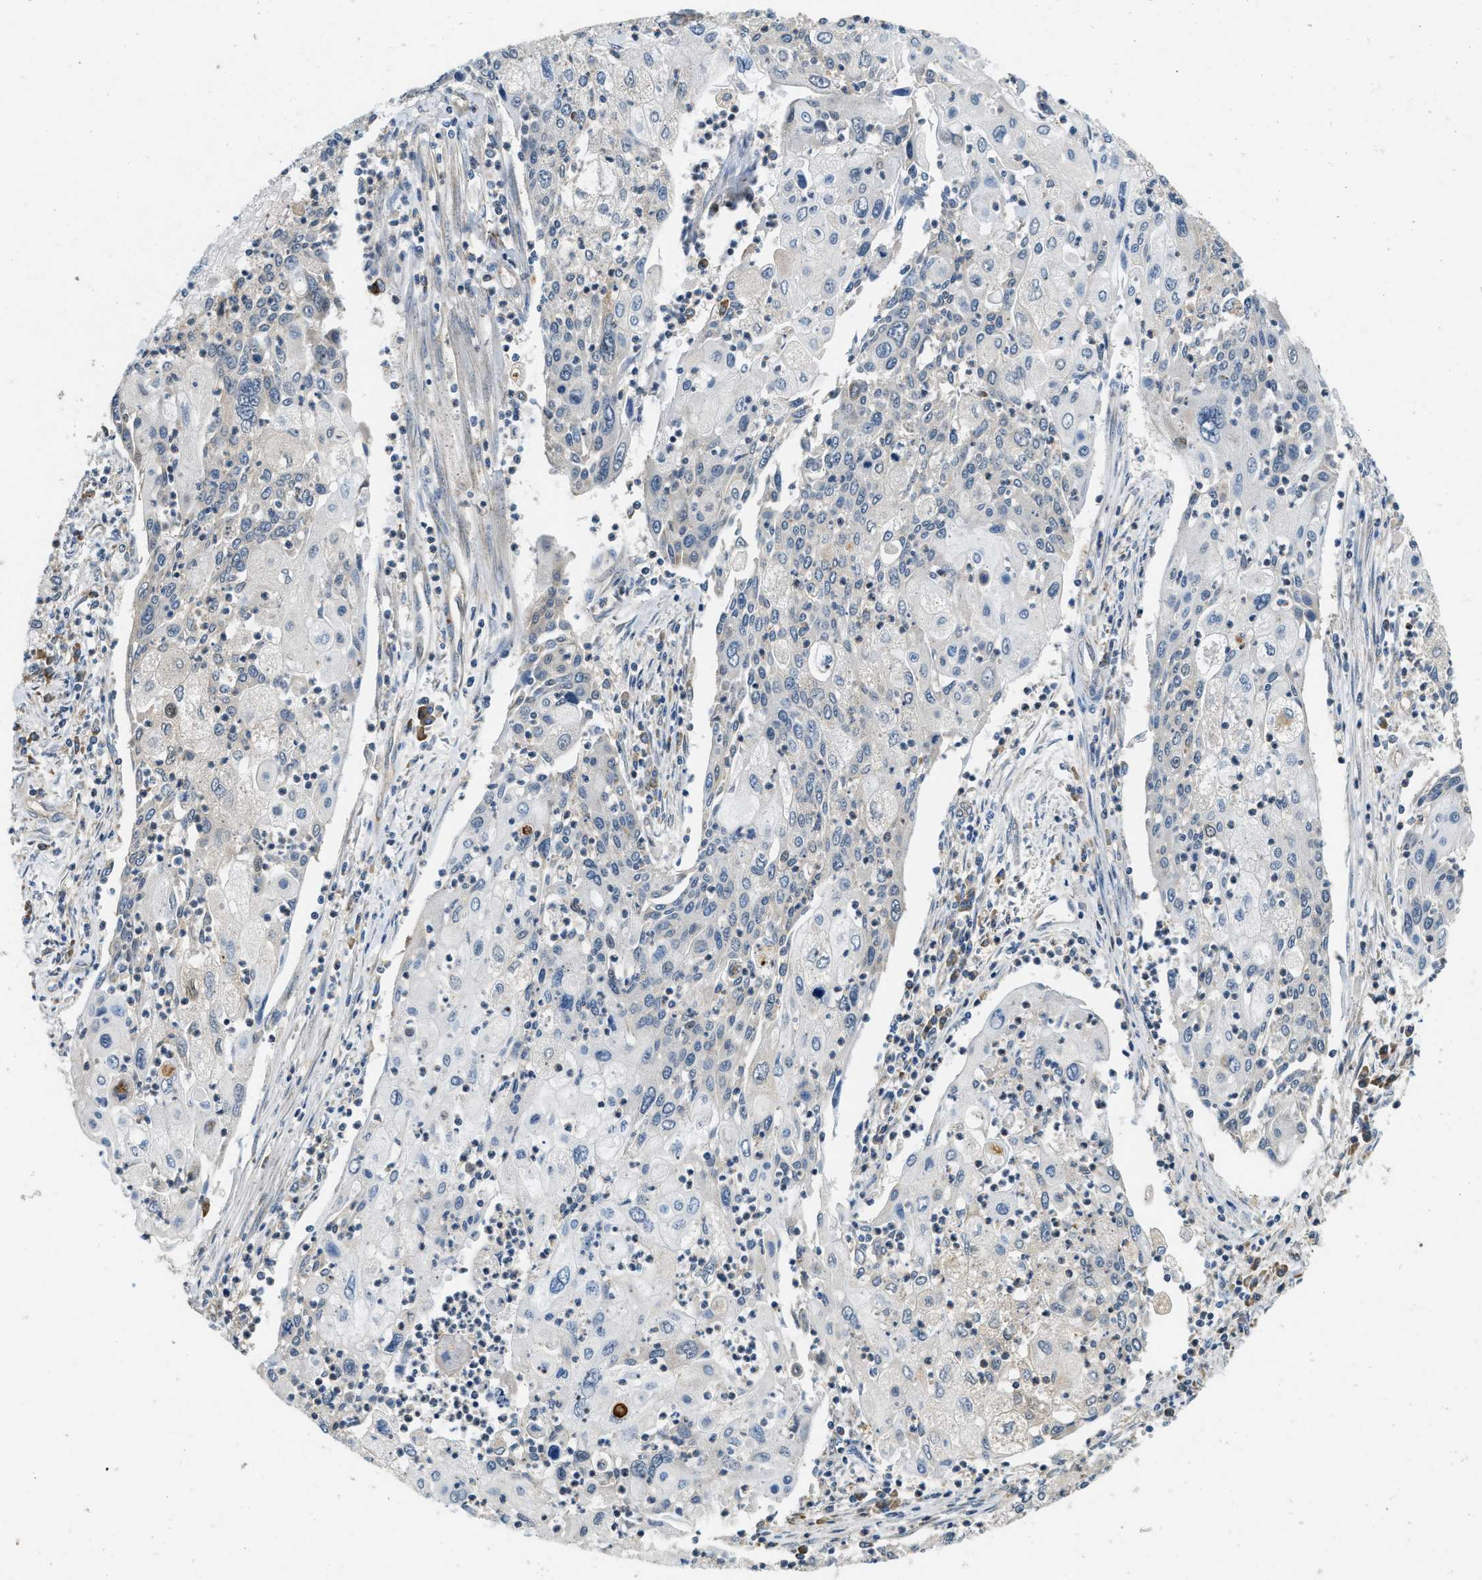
{"staining": {"intensity": "negative", "quantity": "none", "location": "none"}, "tissue": "cervical cancer", "cell_type": "Tumor cells", "image_type": "cancer", "snomed": [{"axis": "morphology", "description": "Squamous cell carcinoma, NOS"}, {"axis": "topography", "description": "Cervix"}], "caption": "Immunohistochemistry histopathology image of human cervical squamous cell carcinoma stained for a protein (brown), which shows no expression in tumor cells.", "gene": "STARD3NL", "patient": {"sex": "female", "age": 40}}